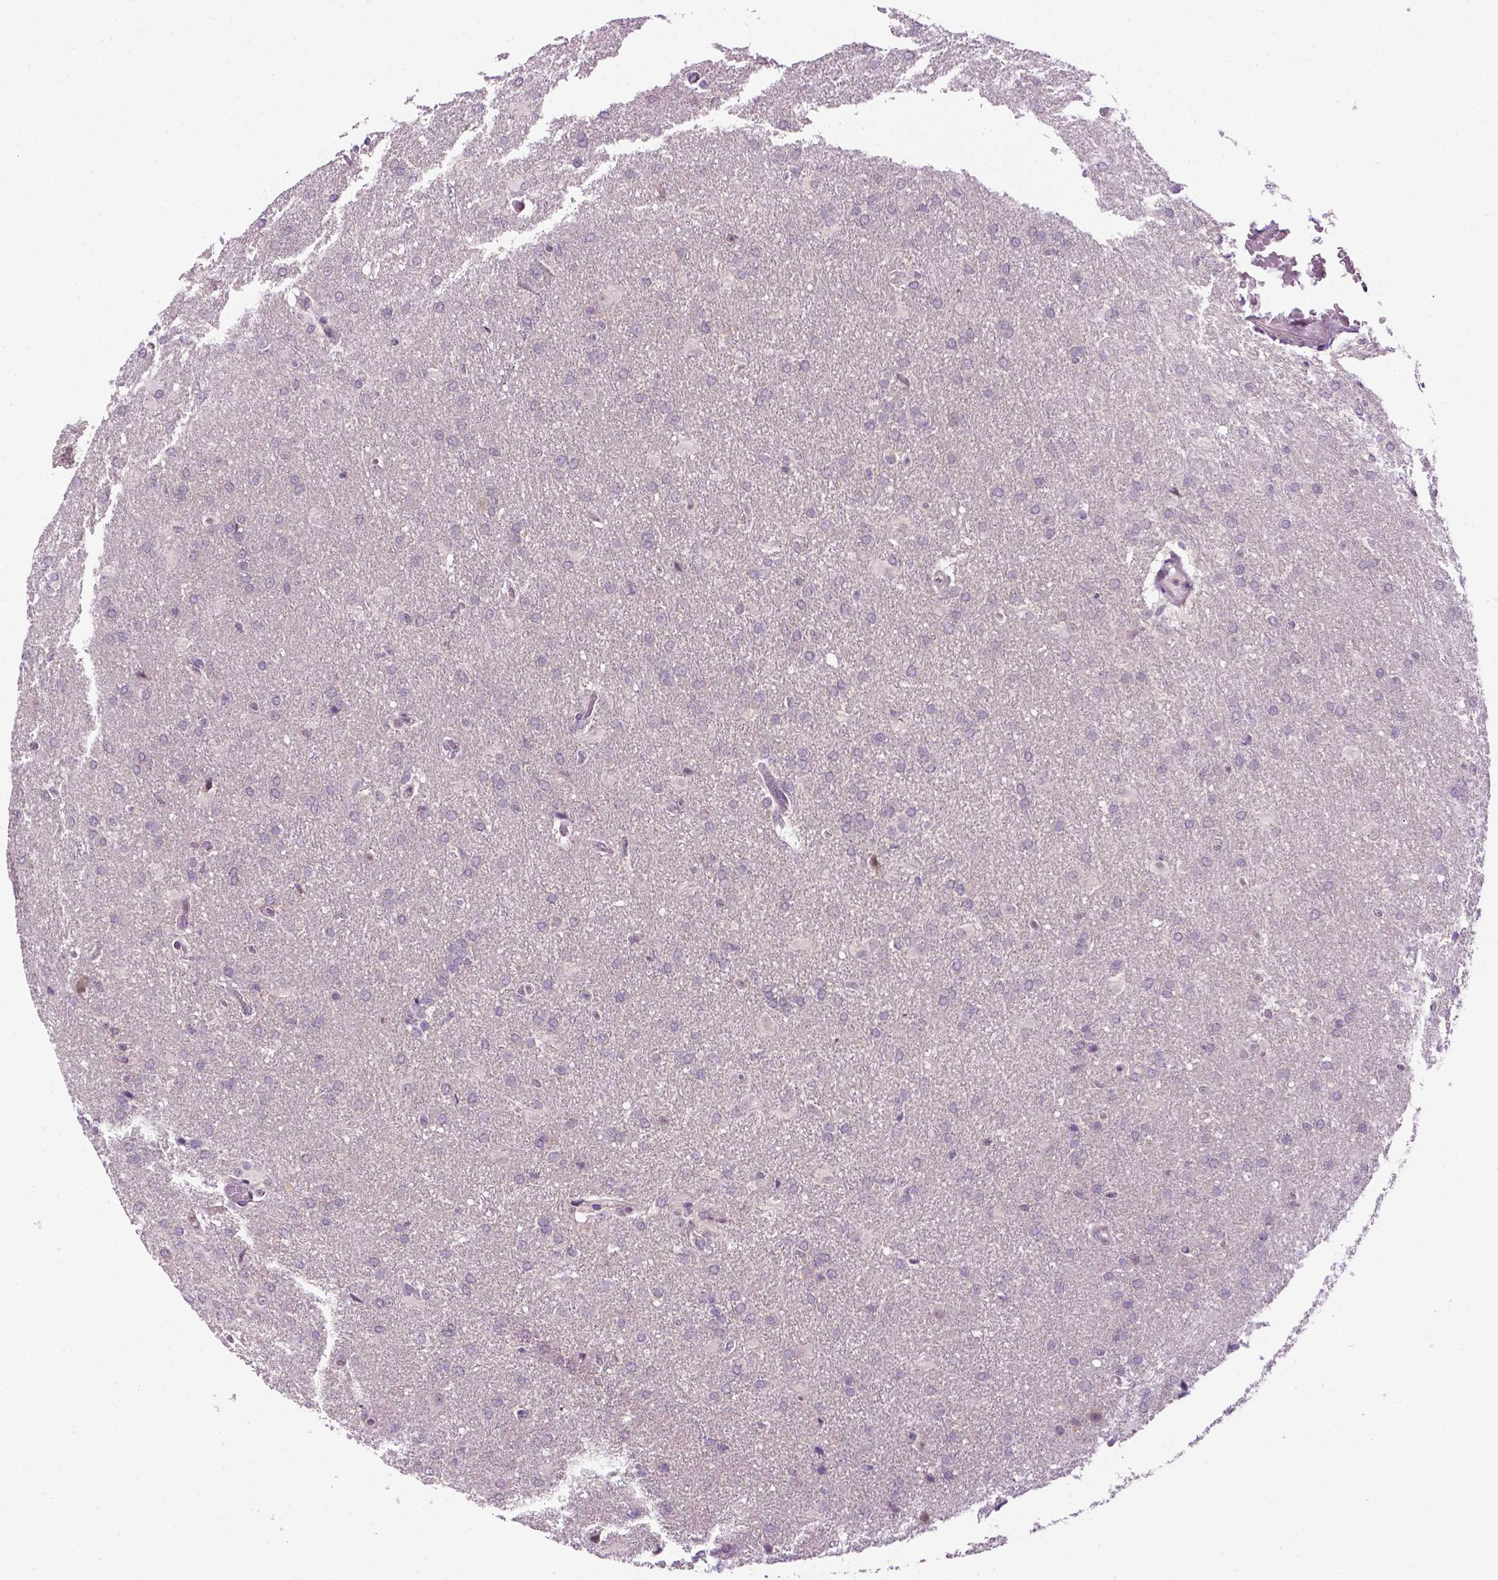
{"staining": {"intensity": "negative", "quantity": "none", "location": "none"}, "tissue": "glioma", "cell_type": "Tumor cells", "image_type": "cancer", "snomed": [{"axis": "morphology", "description": "Glioma, malignant, High grade"}, {"axis": "topography", "description": "Brain"}], "caption": "Tumor cells are negative for protein expression in human malignant glioma (high-grade). The staining is performed using DAB brown chromogen with nuclei counter-stained in using hematoxylin.", "gene": "DENND4A", "patient": {"sex": "male", "age": 68}}